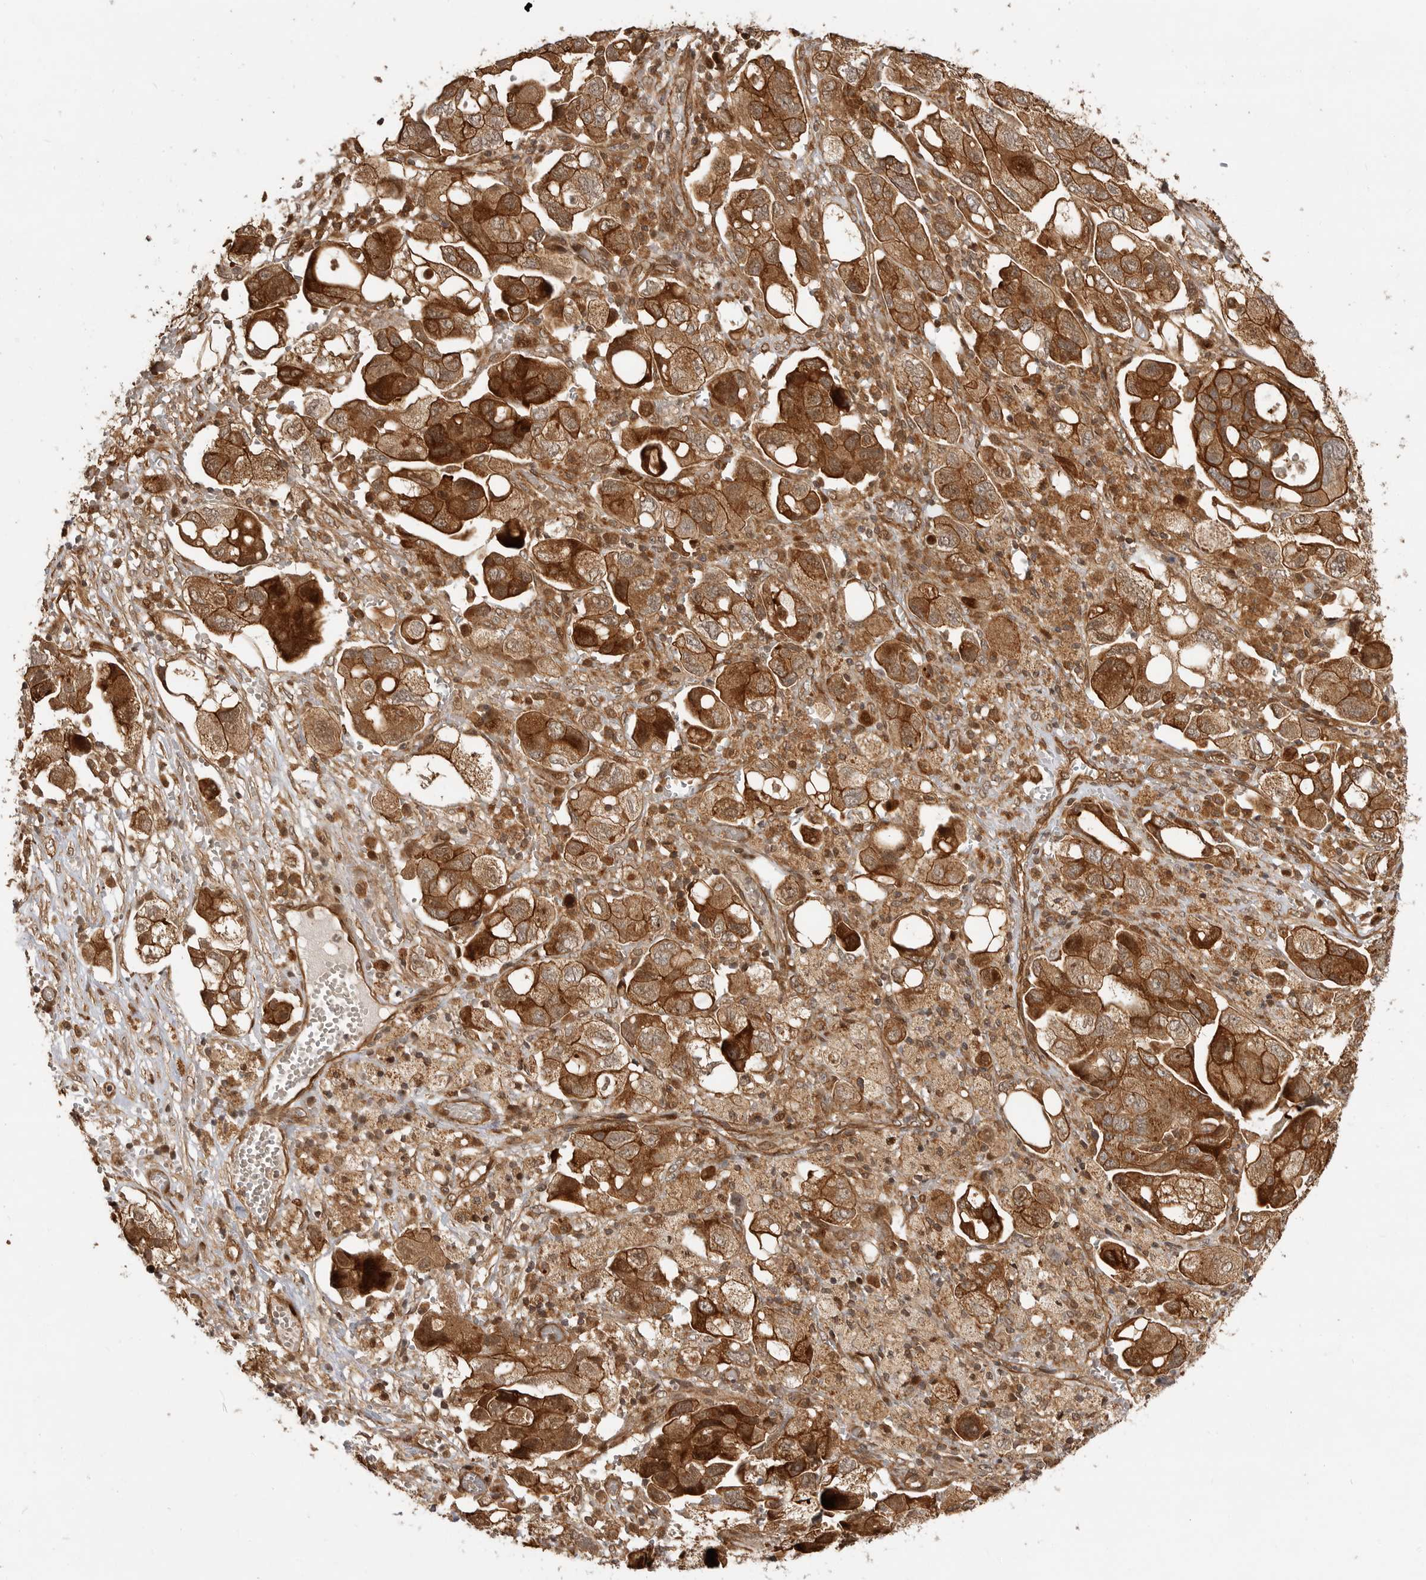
{"staining": {"intensity": "strong", "quantity": ">75%", "location": "cytoplasmic/membranous"}, "tissue": "ovarian cancer", "cell_type": "Tumor cells", "image_type": "cancer", "snomed": [{"axis": "morphology", "description": "Carcinoma, NOS"}, {"axis": "morphology", "description": "Cystadenocarcinoma, serous, NOS"}, {"axis": "topography", "description": "Ovary"}], "caption": "Brown immunohistochemical staining in human ovarian carcinoma shows strong cytoplasmic/membranous staining in approximately >75% of tumor cells.", "gene": "ADPRS", "patient": {"sex": "female", "age": 69}}